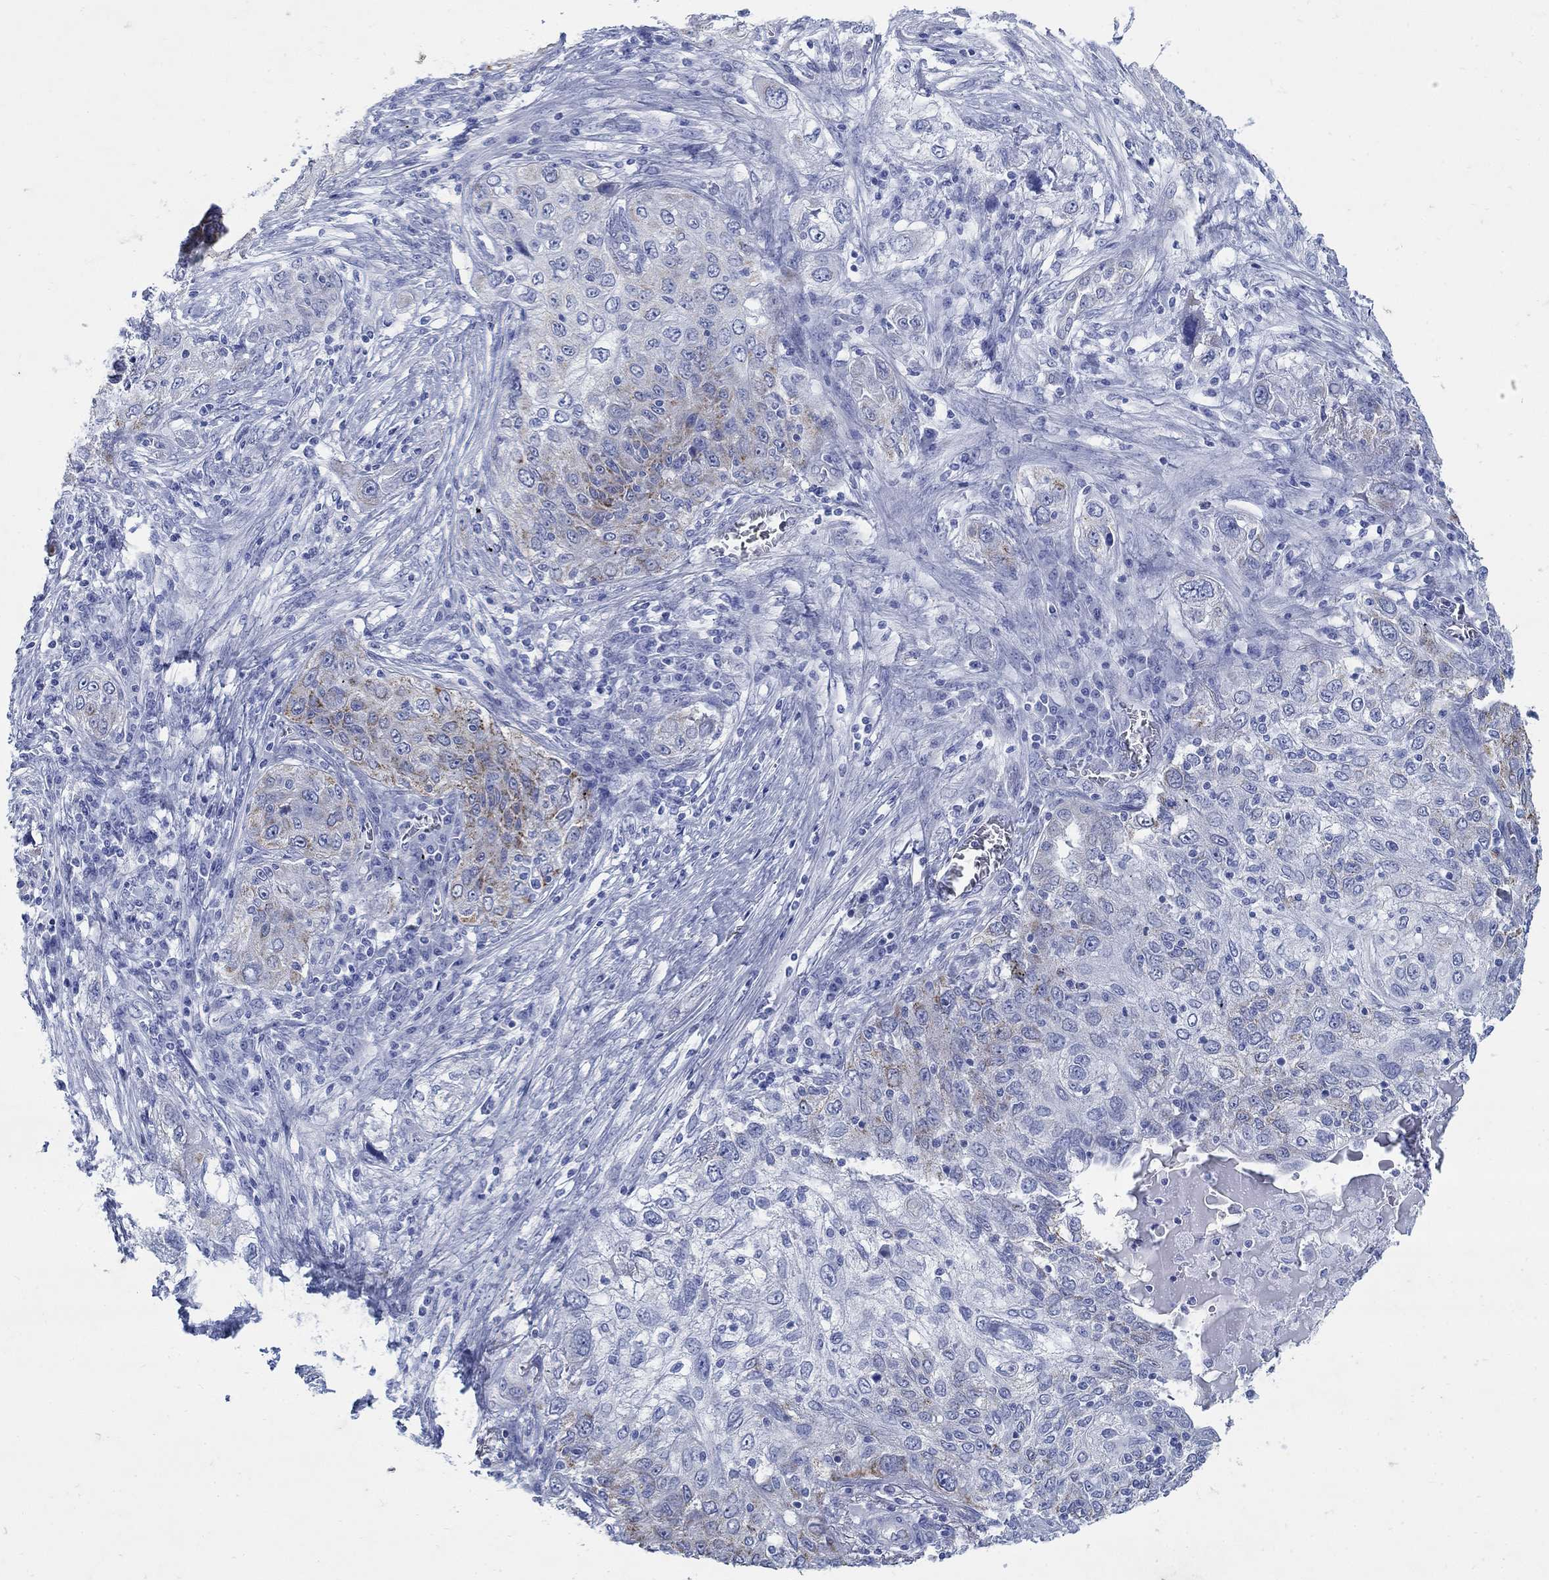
{"staining": {"intensity": "moderate", "quantity": "<25%", "location": "cytoplasmic/membranous"}, "tissue": "lung cancer", "cell_type": "Tumor cells", "image_type": "cancer", "snomed": [{"axis": "morphology", "description": "Squamous cell carcinoma, NOS"}, {"axis": "topography", "description": "Lung"}], "caption": "Brown immunohistochemical staining in lung squamous cell carcinoma demonstrates moderate cytoplasmic/membranous positivity in approximately <25% of tumor cells. The staining is performed using DAB (3,3'-diaminobenzidine) brown chromogen to label protein expression. The nuclei are counter-stained blue using hematoxylin.", "gene": "ZDHHC14", "patient": {"sex": "female", "age": 69}}